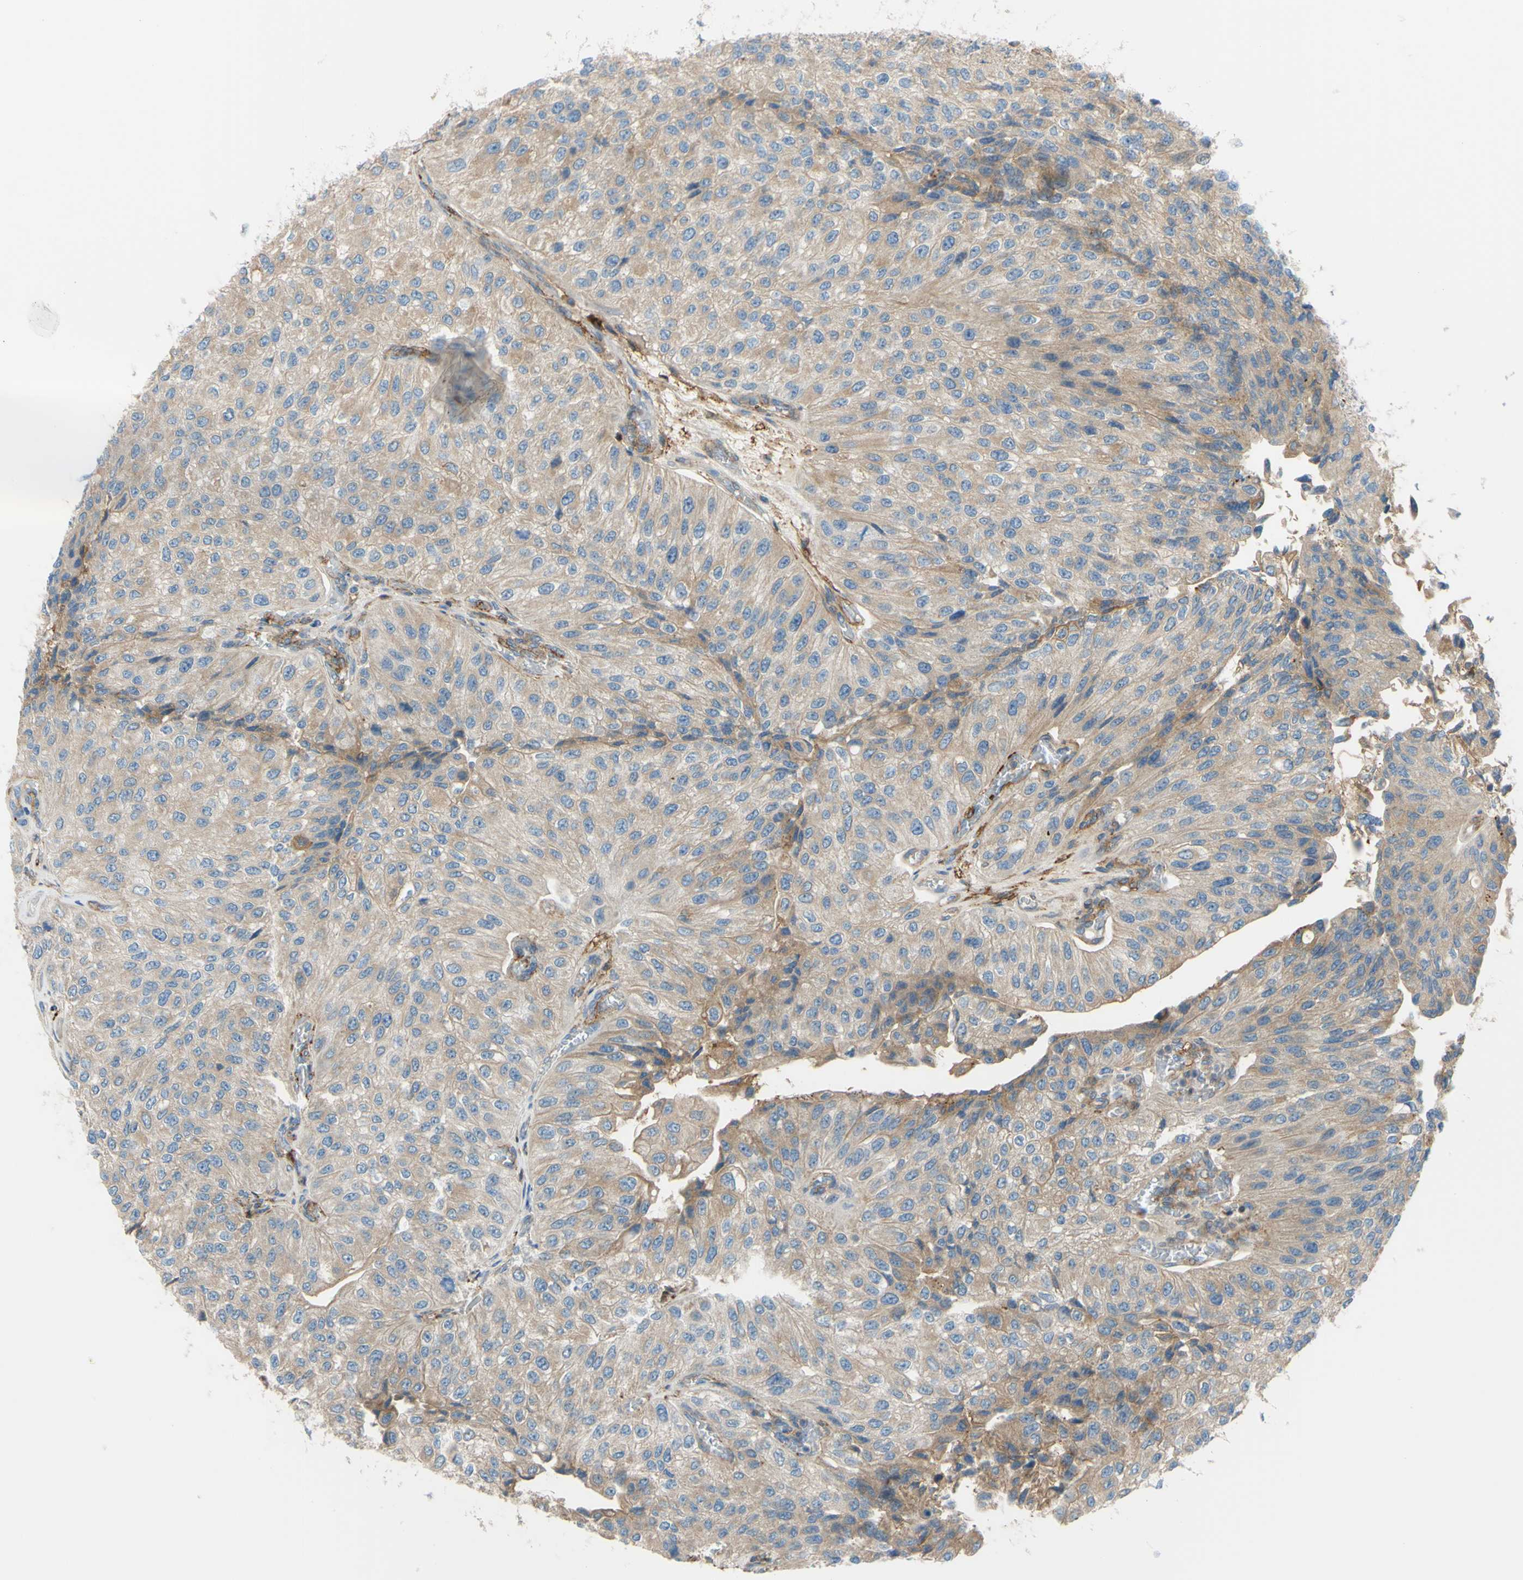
{"staining": {"intensity": "weak", "quantity": ">75%", "location": "cytoplasmic/membranous"}, "tissue": "urothelial cancer", "cell_type": "Tumor cells", "image_type": "cancer", "snomed": [{"axis": "morphology", "description": "Urothelial carcinoma, High grade"}, {"axis": "topography", "description": "Kidney"}, {"axis": "topography", "description": "Urinary bladder"}], "caption": "Immunohistochemical staining of urothelial cancer shows low levels of weak cytoplasmic/membranous positivity in approximately >75% of tumor cells. (DAB IHC, brown staining for protein, blue staining for nuclei).", "gene": "POR", "patient": {"sex": "male", "age": 77}}